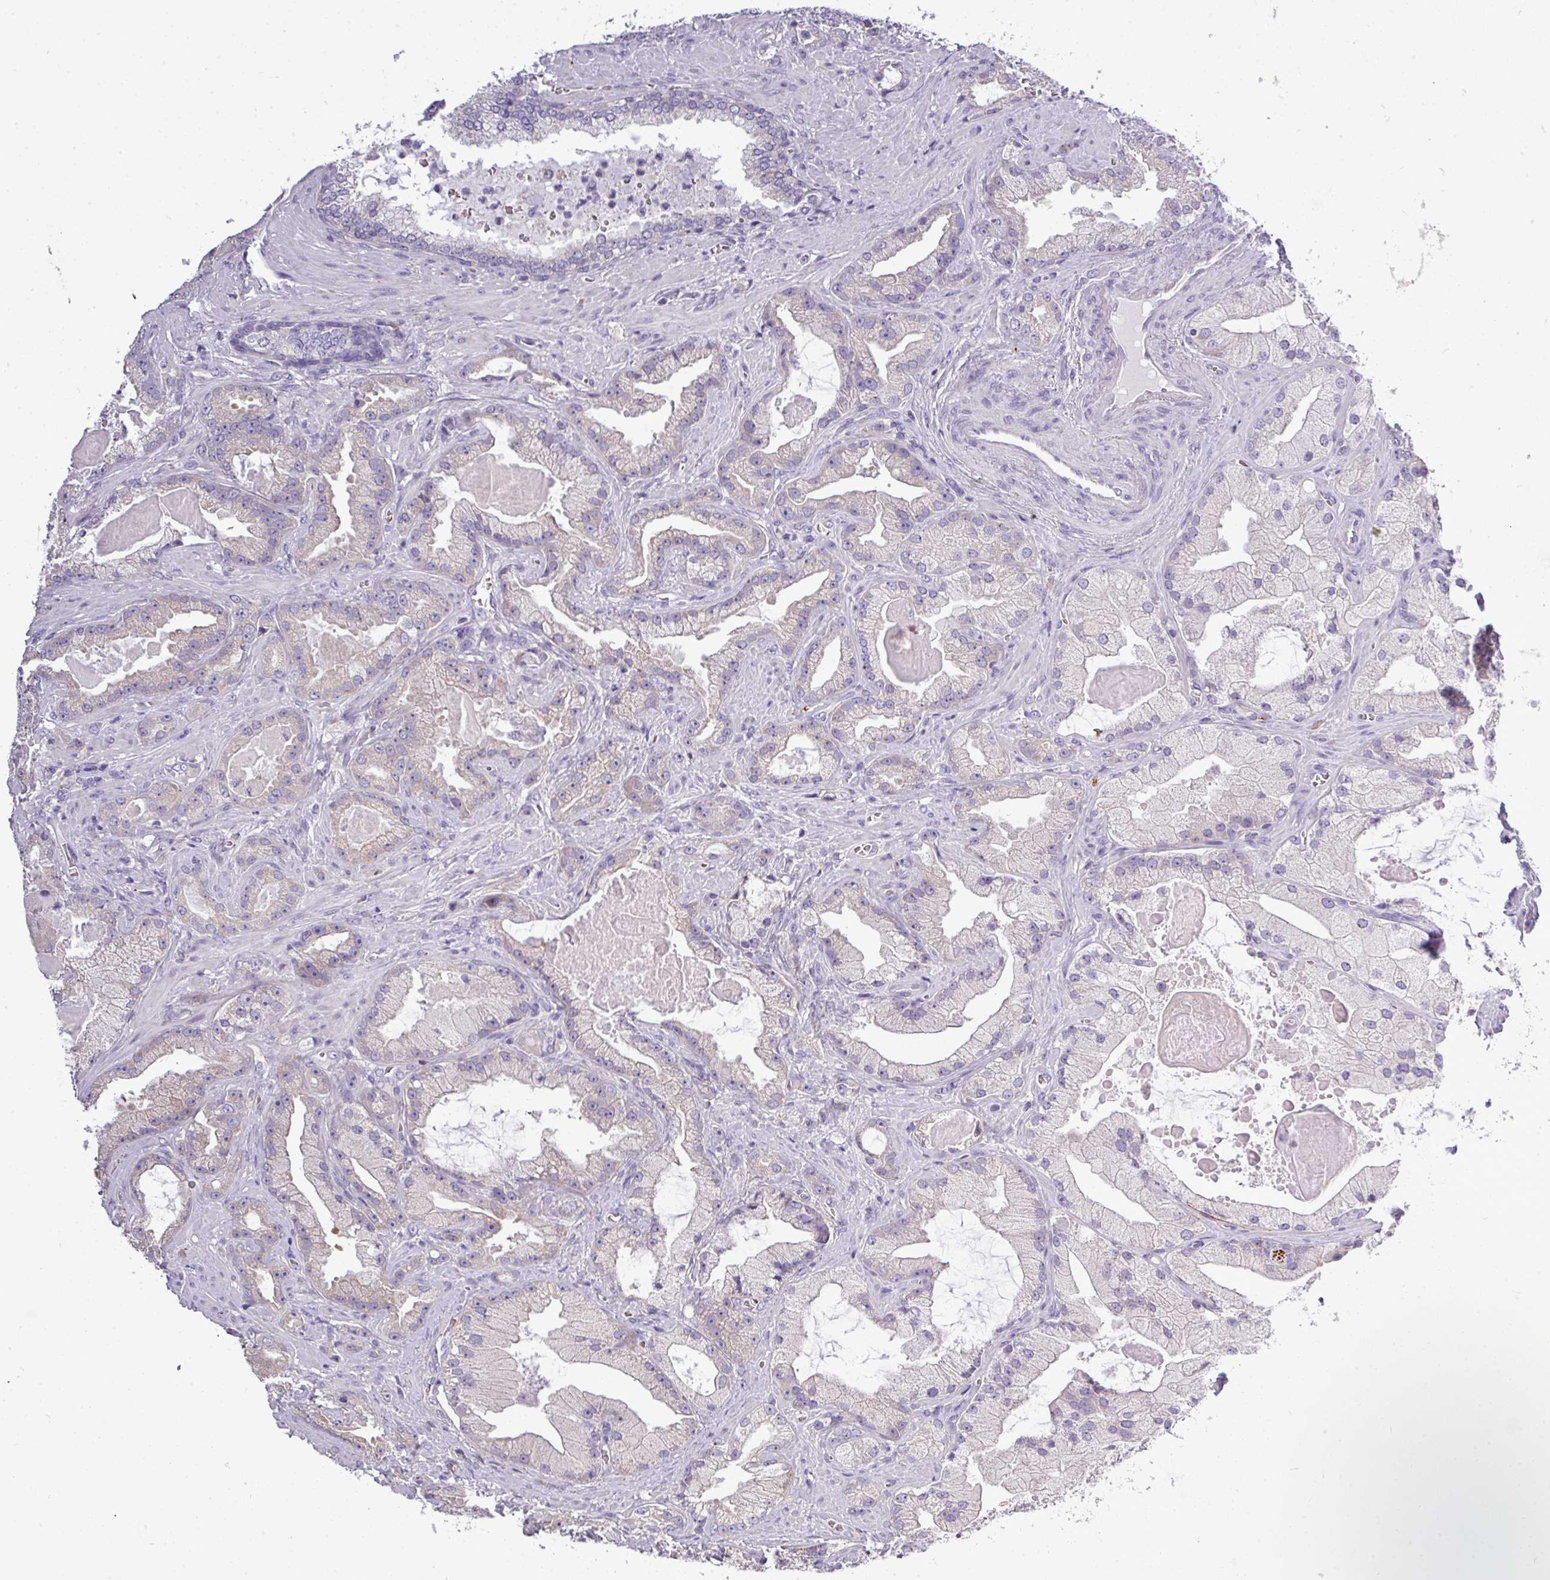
{"staining": {"intensity": "negative", "quantity": "none", "location": "none"}, "tissue": "prostate cancer", "cell_type": "Tumor cells", "image_type": "cancer", "snomed": [{"axis": "morphology", "description": "Adenocarcinoma, High grade"}, {"axis": "topography", "description": "Prostate"}], "caption": "There is no significant staining in tumor cells of adenocarcinoma (high-grade) (prostate).", "gene": "DNAAF9", "patient": {"sex": "male", "age": 68}}